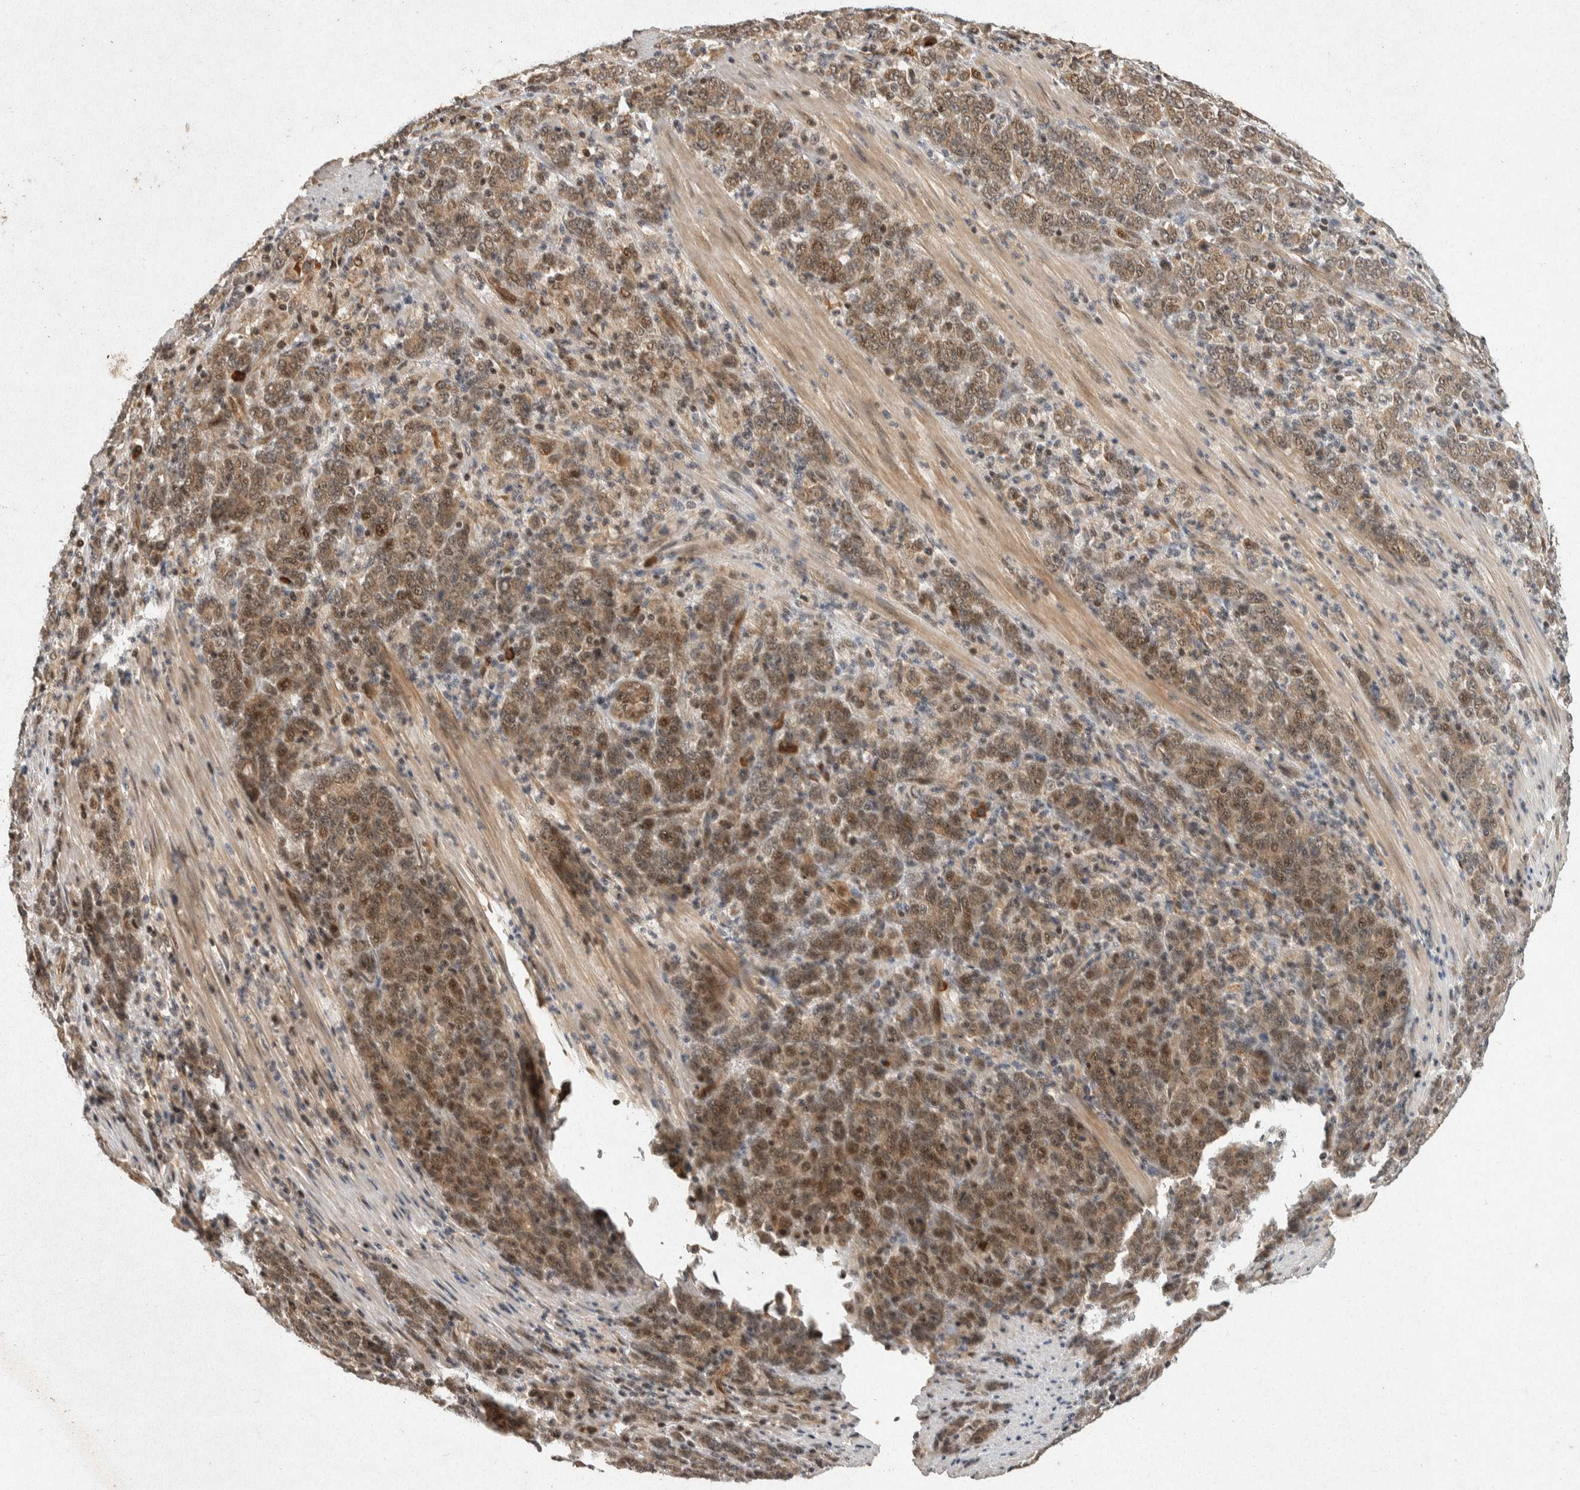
{"staining": {"intensity": "moderate", "quantity": ">75%", "location": "cytoplasmic/membranous,nuclear"}, "tissue": "stomach cancer", "cell_type": "Tumor cells", "image_type": "cancer", "snomed": [{"axis": "morphology", "description": "Adenocarcinoma, NOS"}, {"axis": "topography", "description": "Stomach, lower"}], "caption": "Stomach cancer (adenocarcinoma) stained with a protein marker displays moderate staining in tumor cells.", "gene": "TOR1B", "patient": {"sex": "female", "age": 71}}